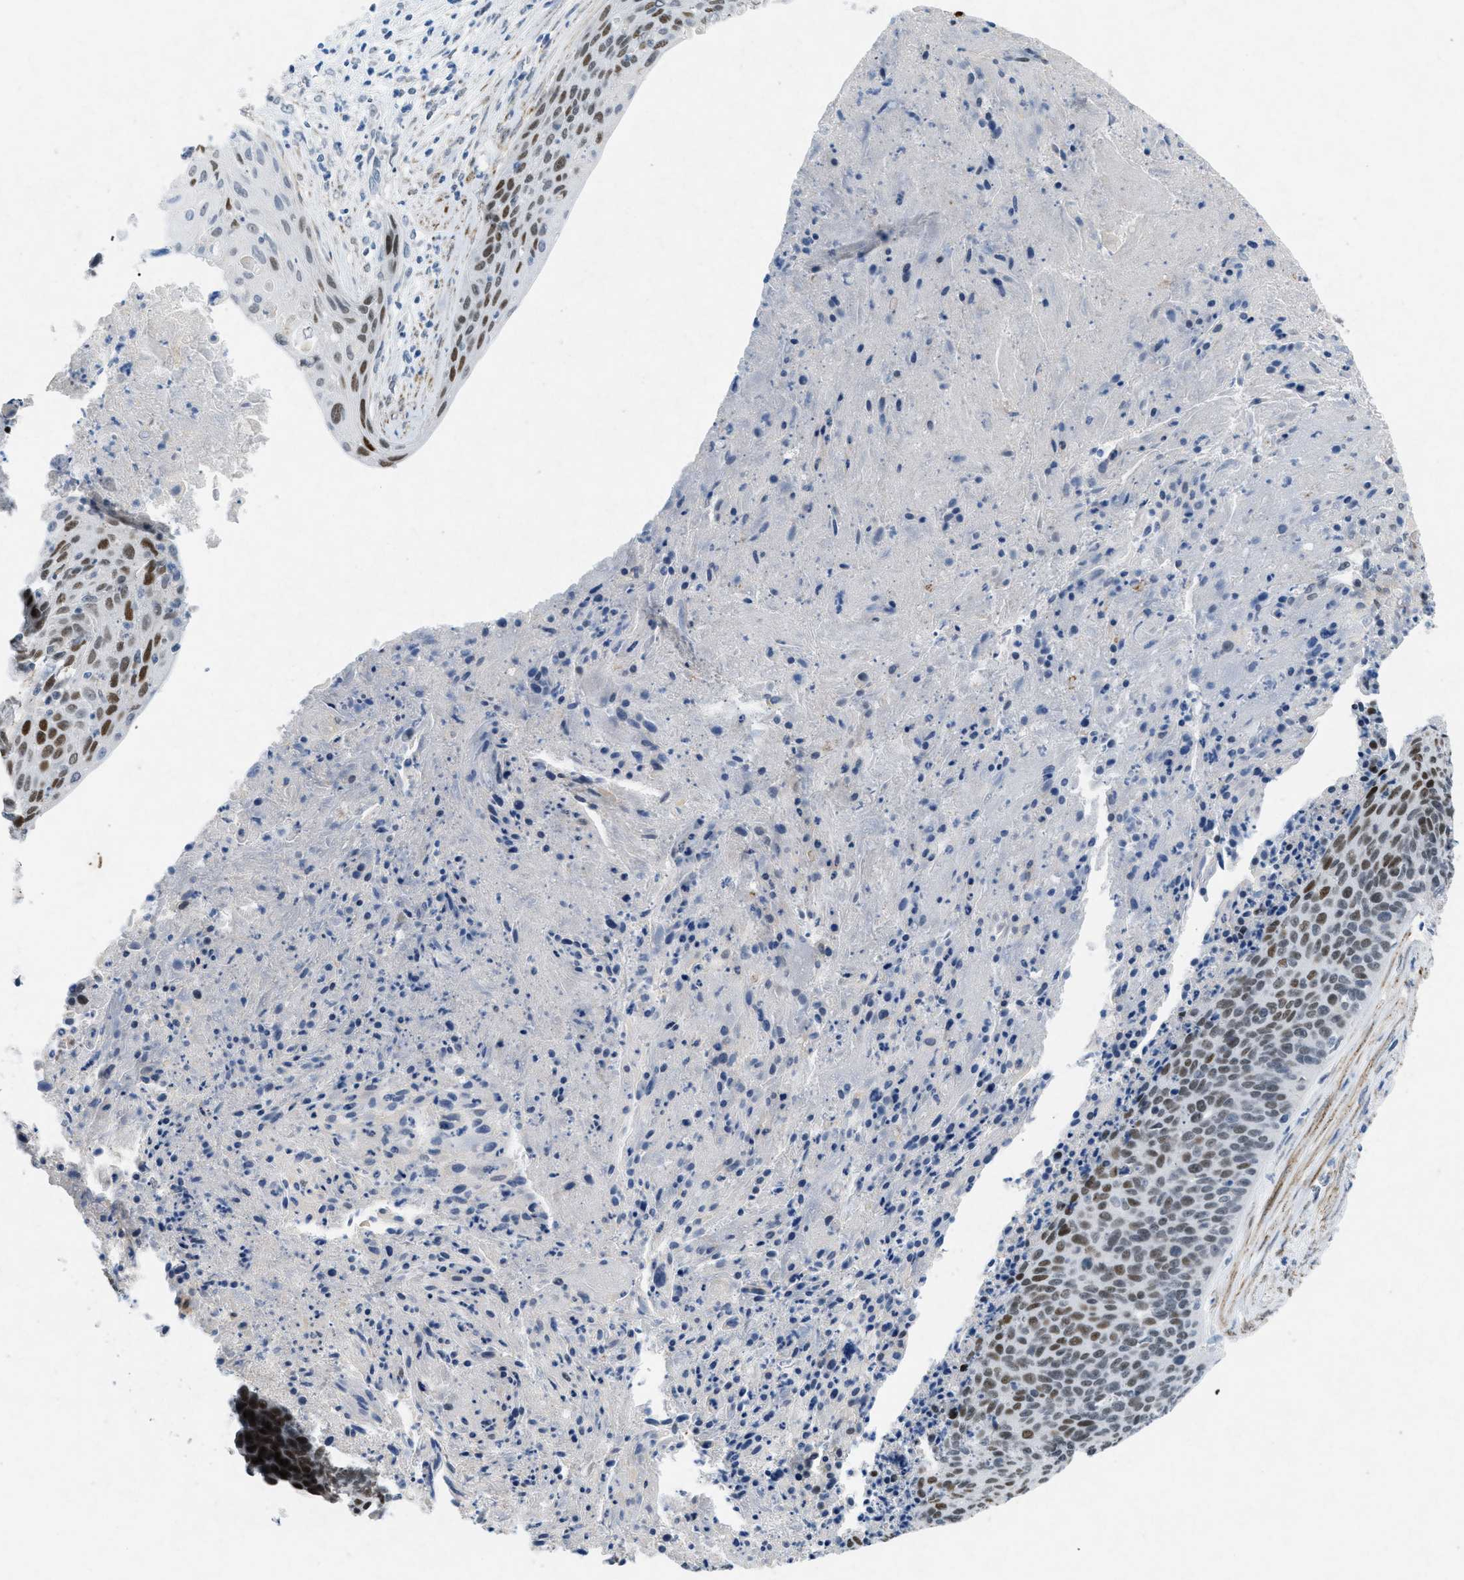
{"staining": {"intensity": "moderate", "quantity": ">75%", "location": "nuclear"}, "tissue": "cervical cancer", "cell_type": "Tumor cells", "image_type": "cancer", "snomed": [{"axis": "morphology", "description": "Squamous cell carcinoma, NOS"}, {"axis": "topography", "description": "Cervix"}], "caption": "High-power microscopy captured an IHC image of cervical cancer (squamous cell carcinoma), revealing moderate nuclear expression in about >75% of tumor cells. (DAB = brown stain, brightfield microscopy at high magnification).", "gene": "TASOR", "patient": {"sex": "female", "age": 55}}